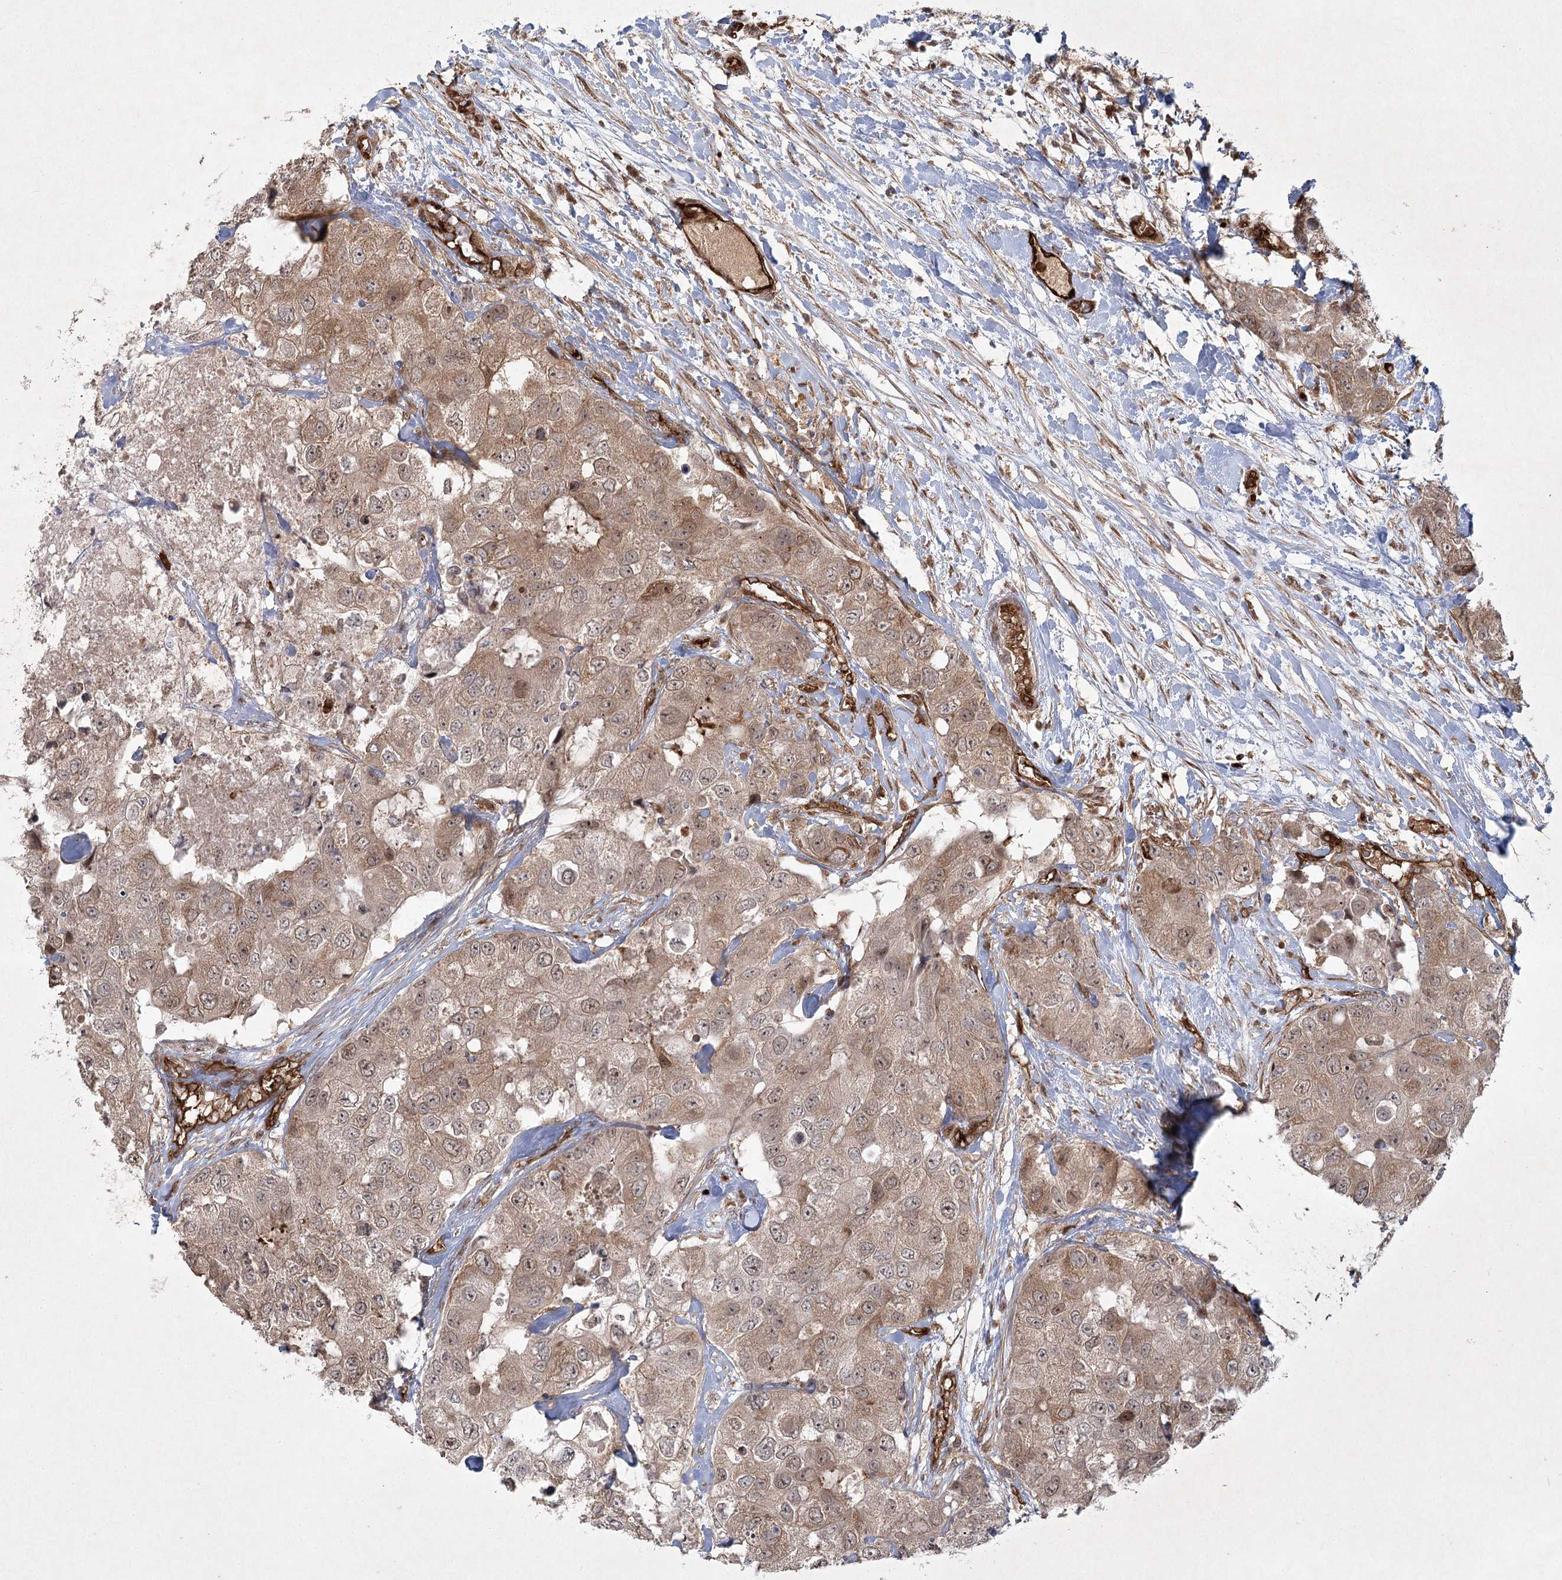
{"staining": {"intensity": "moderate", "quantity": ">75%", "location": "cytoplasmic/membranous"}, "tissue": "breast cancer", "cell_type": "Tumor cells", "image_type": "cancer", "snomed": [{"axis": "morphology", "description": "Duct carcinoma"}, {"axis": "topography", "description": "Breast"}], "caption": "A micrograph of human breast cancer stained for a protein reveals moderate cytoplasmic/membranous brown staining in tumor cells.", "gene": "ARHGAP31", "patient": {"sex": "female", "age": 62}}